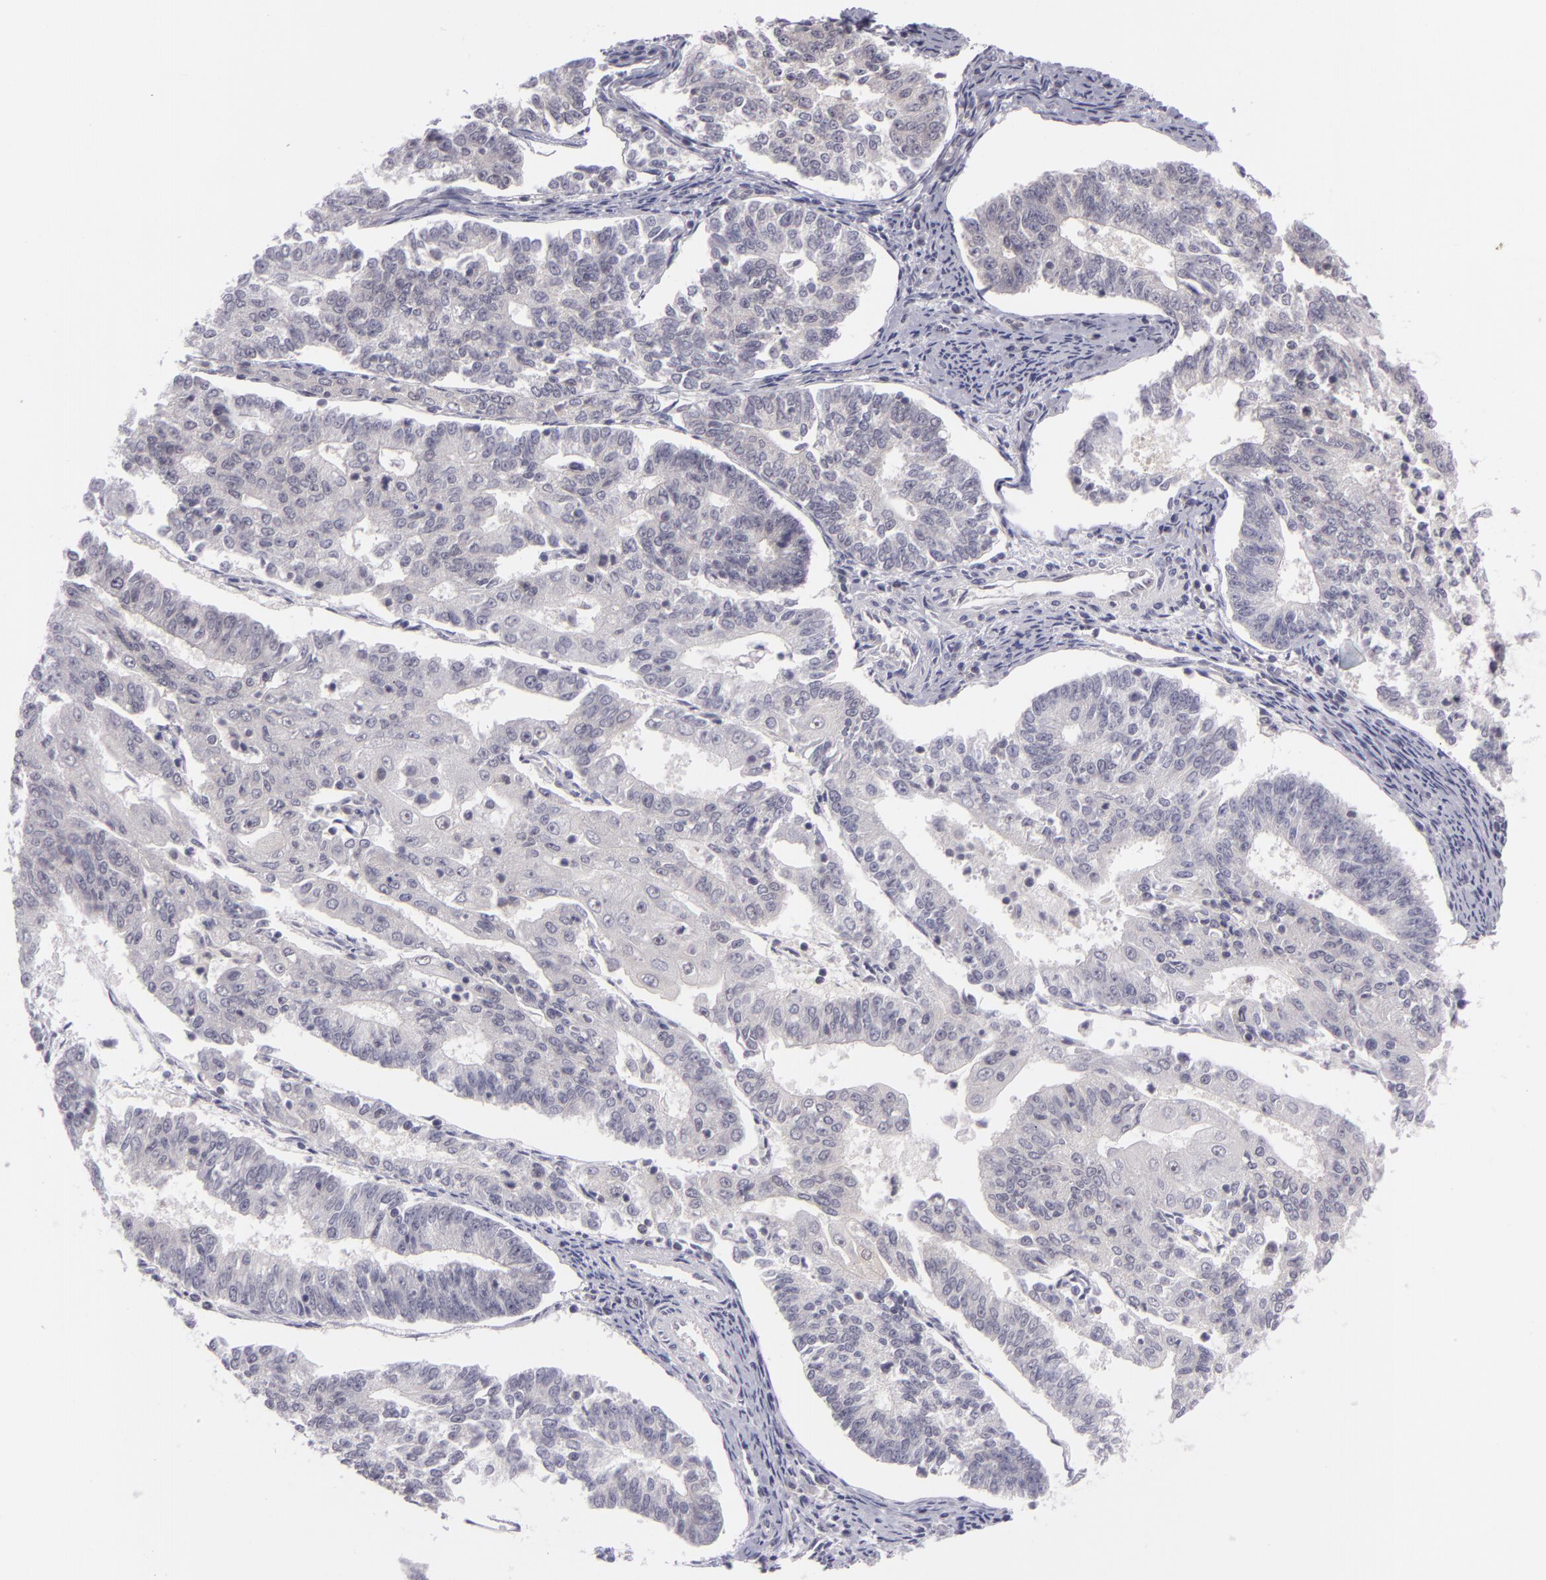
{"staining": {"intensity": "weak", "quantity": "<25%", "location": "cytoplasmic/membranous"}, "tissue": "endometrial cancer", "cell_type": "Tumor cells", "image_type": "cancer", "snomed": [{"axis": "morphology", "description": "Adenocarcinoma, NOS"}, {"axis": "topography", "description": "Endometrium"}], "caption": "The image displays no staining of tumor cells in endometrial adenocarcinoma.", "gene": "BCL10", "patient": {"sex": "female", "age": 56}}